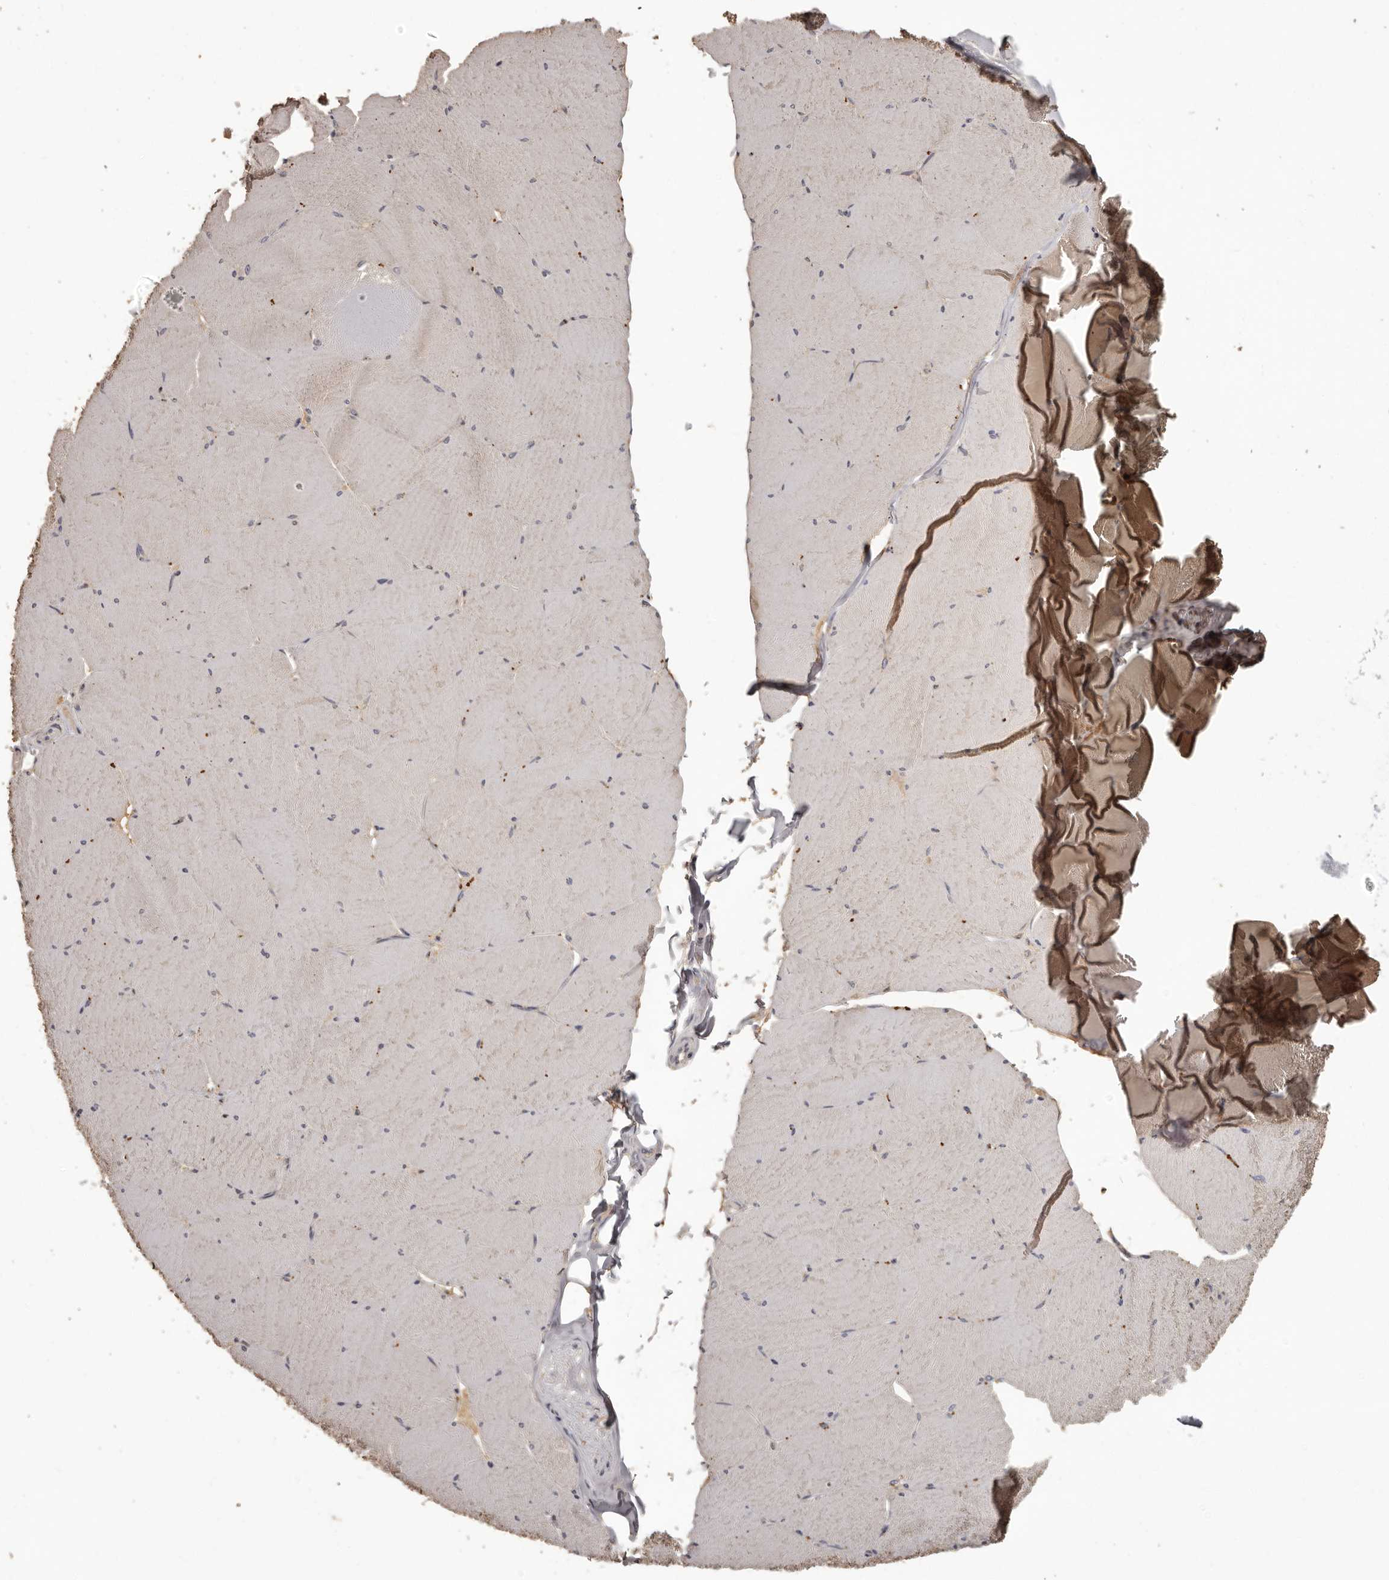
{"staining": {"intensity": "moderate", "quantity": "<25%", "location": "cytoplasmic/membranous"}, "tissue": "skeletal muscle", "cell_type": "Myocytes", "image_type": "normal", "snomed": [{"axis": "morphology", "description": "Normal tissue, NOS"}, {"axis": "topography", "description": "Skeletal muscle"}, {"axis": "topography", "description": "Head-Neck"}], "caption": "A micrograph showing moderate cytoplasmic/membranous expression in about <25% of myocytes in unremarkable skeletal muscle, as visualized by brown immunohistochemical staining.", "gene": "MGAT5", "patient": {"sex": "male", "age": 66}}